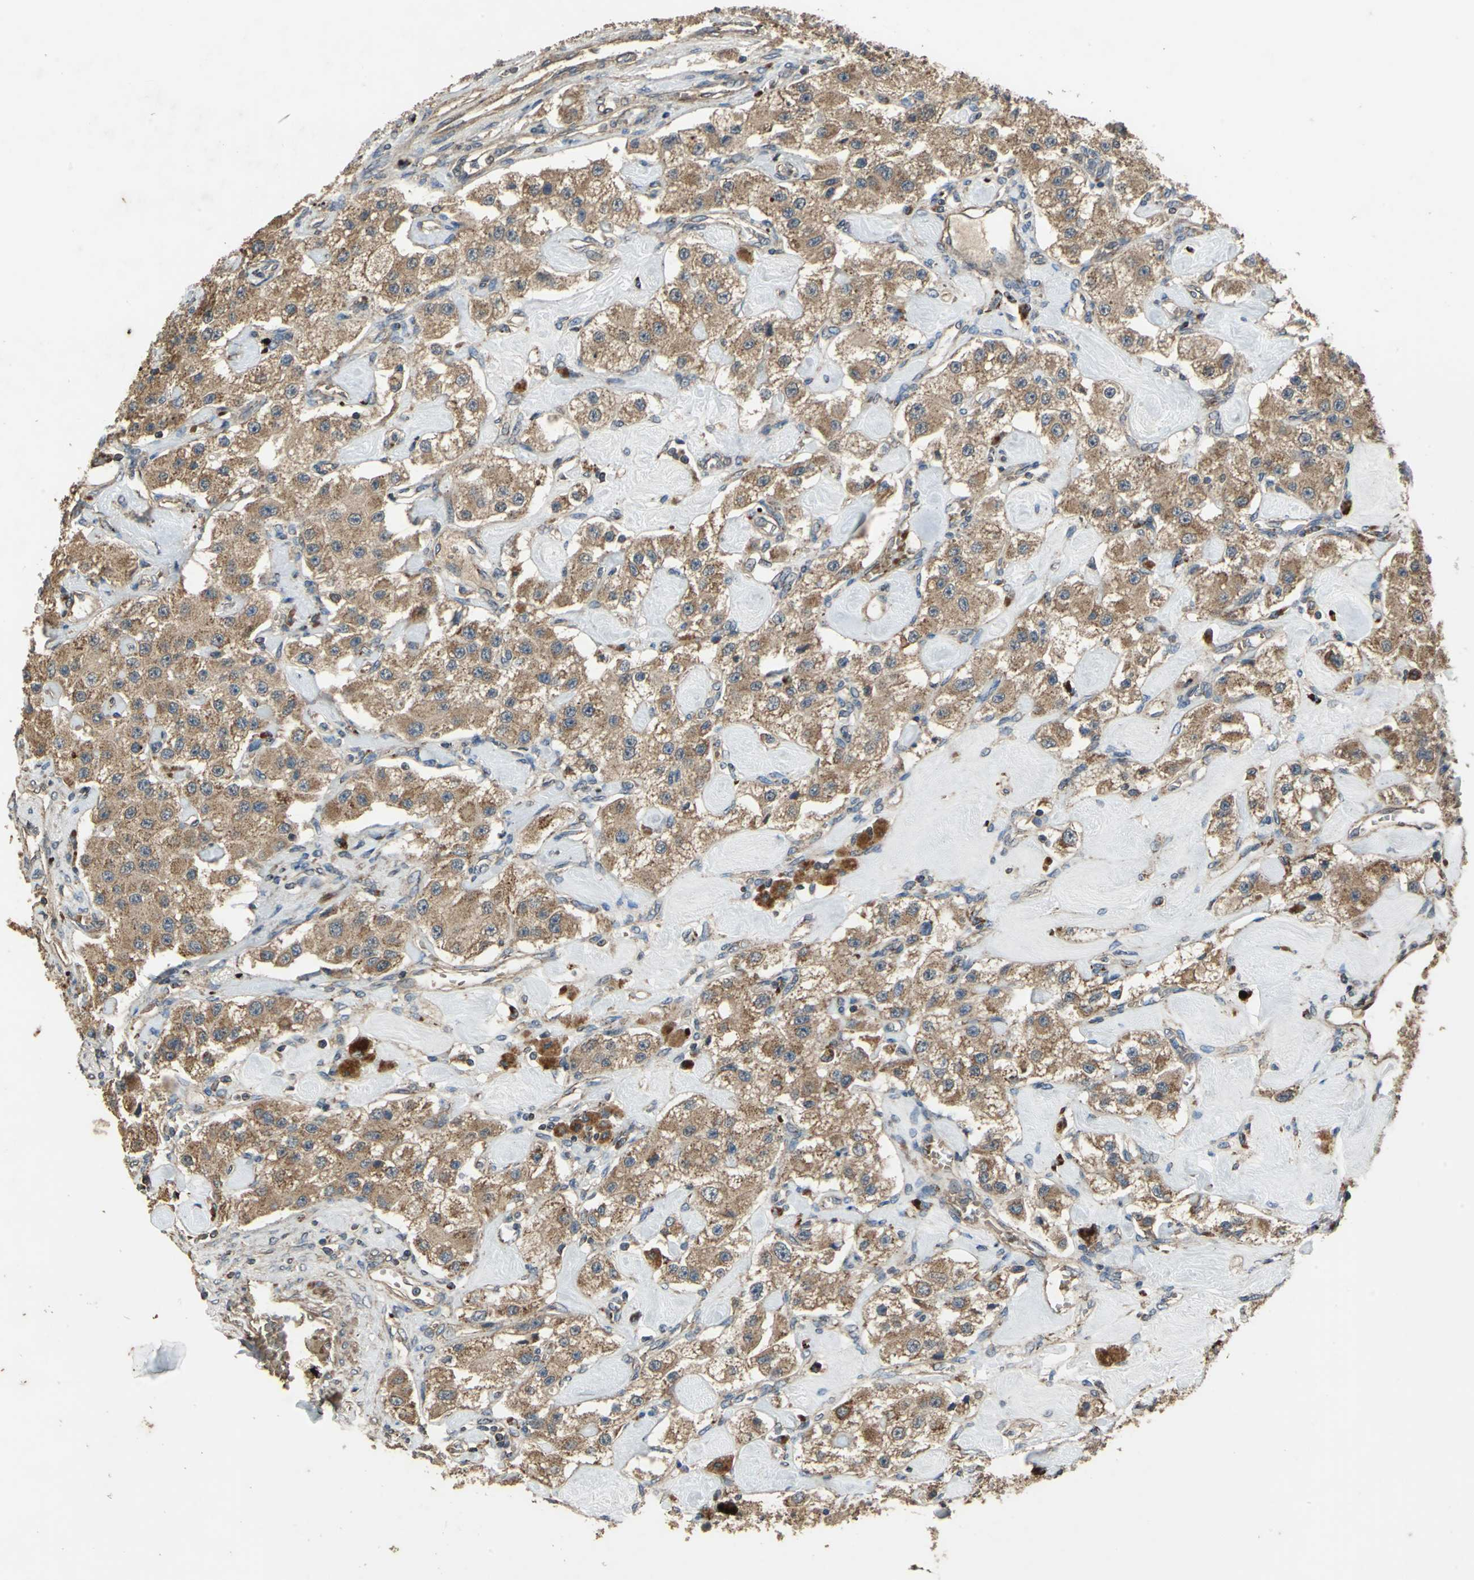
{"staining": {"intensity": "moderate", "quantity": ">75%", "location": "cytoplasmic/membranous"}, "tissue": "carcinoid", "cell_type": "Tumor cells", "image_type": "cancer", "snomed": [{"axis": "morphology", "description": "Carcinoid, malignant, NOS"}, {"axis": "topography", "description": "Pancreas"}], "caption": "Carcinoid was stained to show a protein in brown. There is medium levels of moderate cytoplasmic/membranous expression in approximately >75% of tumor cells.", "gene": "POLRMT", "patient": {"sex": "male", "age": 41}}